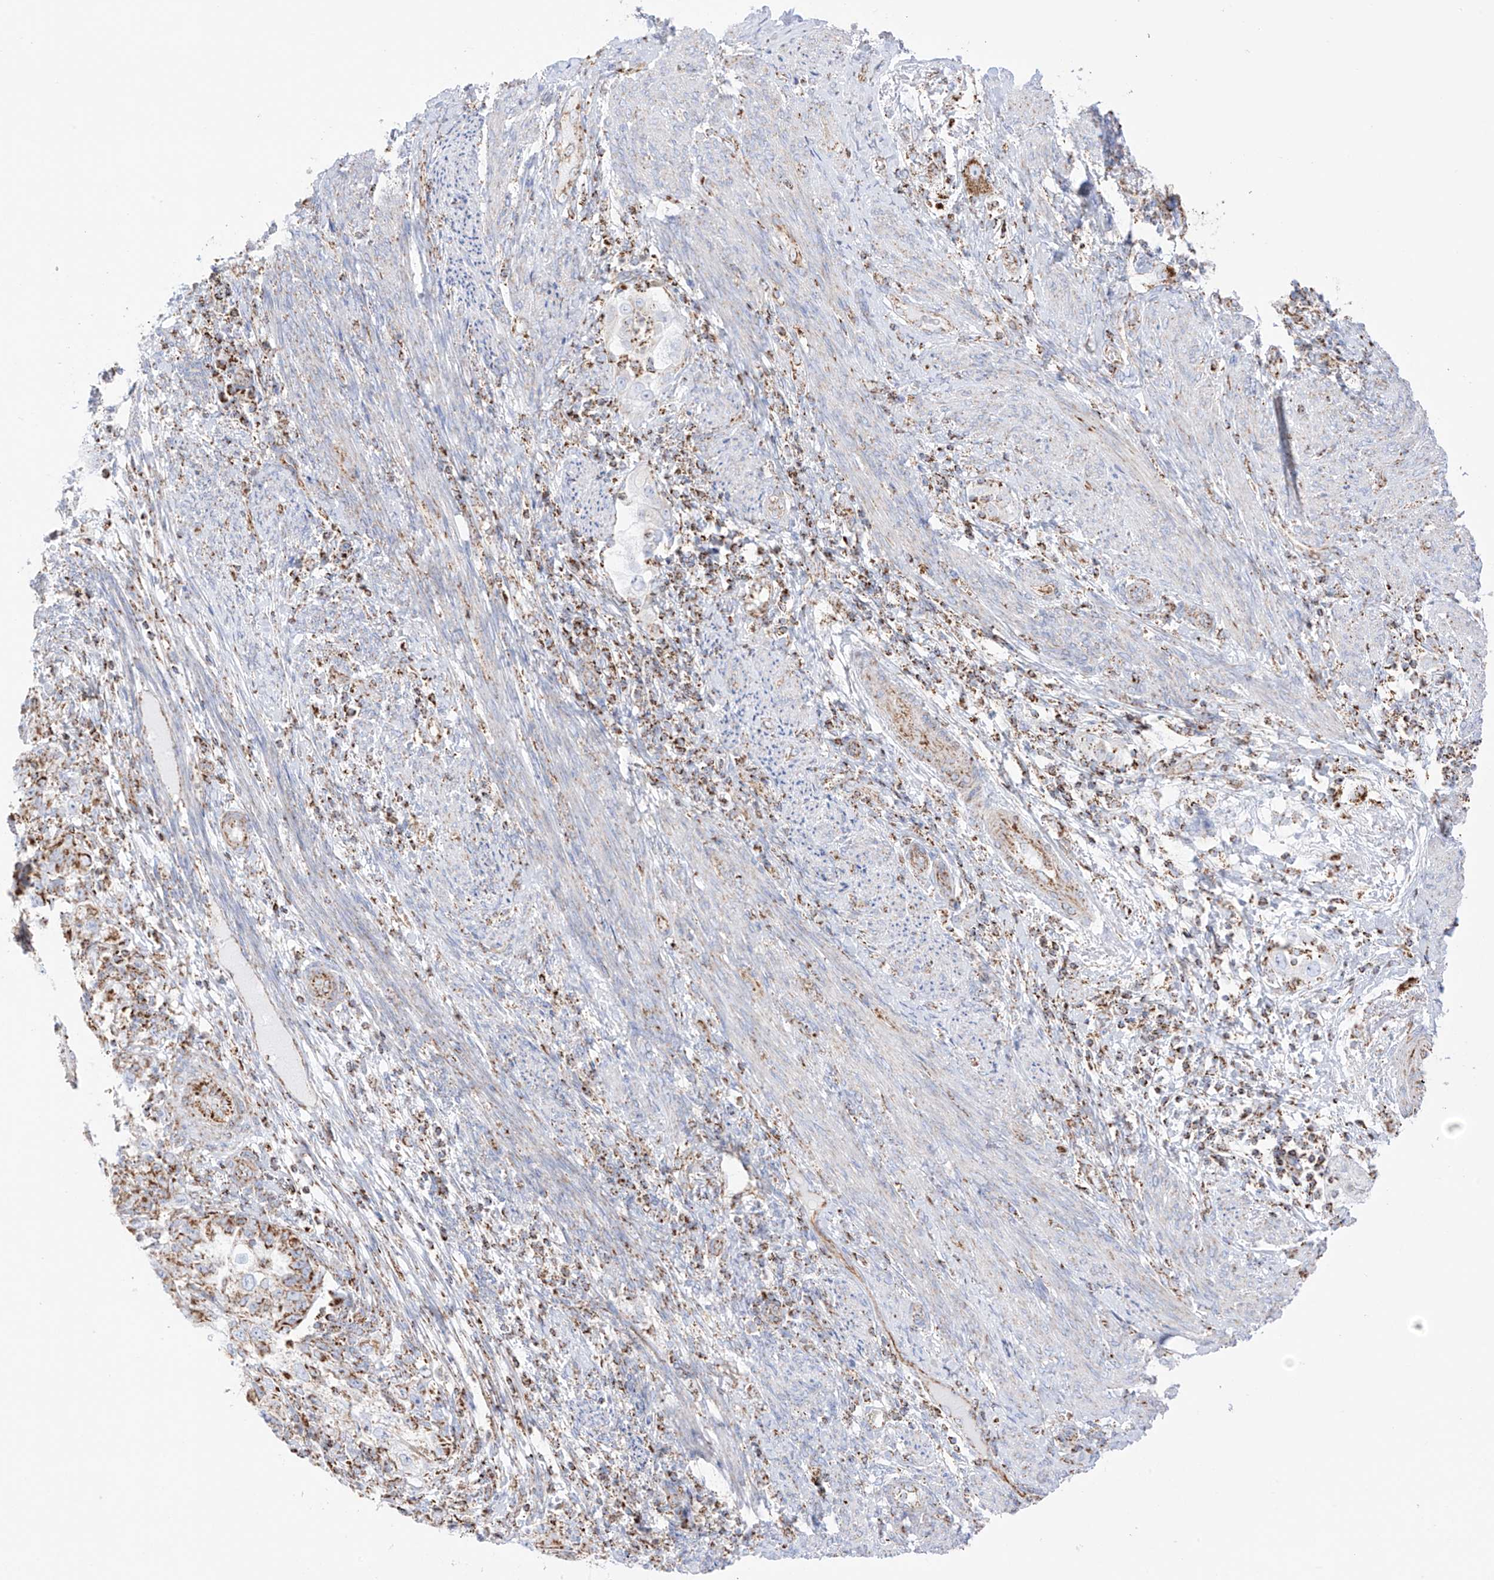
{"staining": {"intensity": "moderate", "quantity": ">75%", "location": "cytoplasmic/membranous"}, "tissue": "endometrial cancer", "cell_type": "Tumor cells", "image_type": "cancer", "snomed": [{"axis": "morphology", "description": "Adenocarcinoma, NOS"}, {"axis": "topography", "description": "Endometrium"}], "caption": "An immunohistochemistry (IHC) histopathology image of neoplastic tissue is shown. Protein staining in brown shows moderate cytoplasmic/membranous positivity in endometrial cancer (adenocarcinoma) within tumor cells. (DAB (3,3'-diaminobenzidine) = brown stain, brightfield microscopy at high magnification).", "gene": "XKR3", "patient": {"sex": "female", "age": 85}}